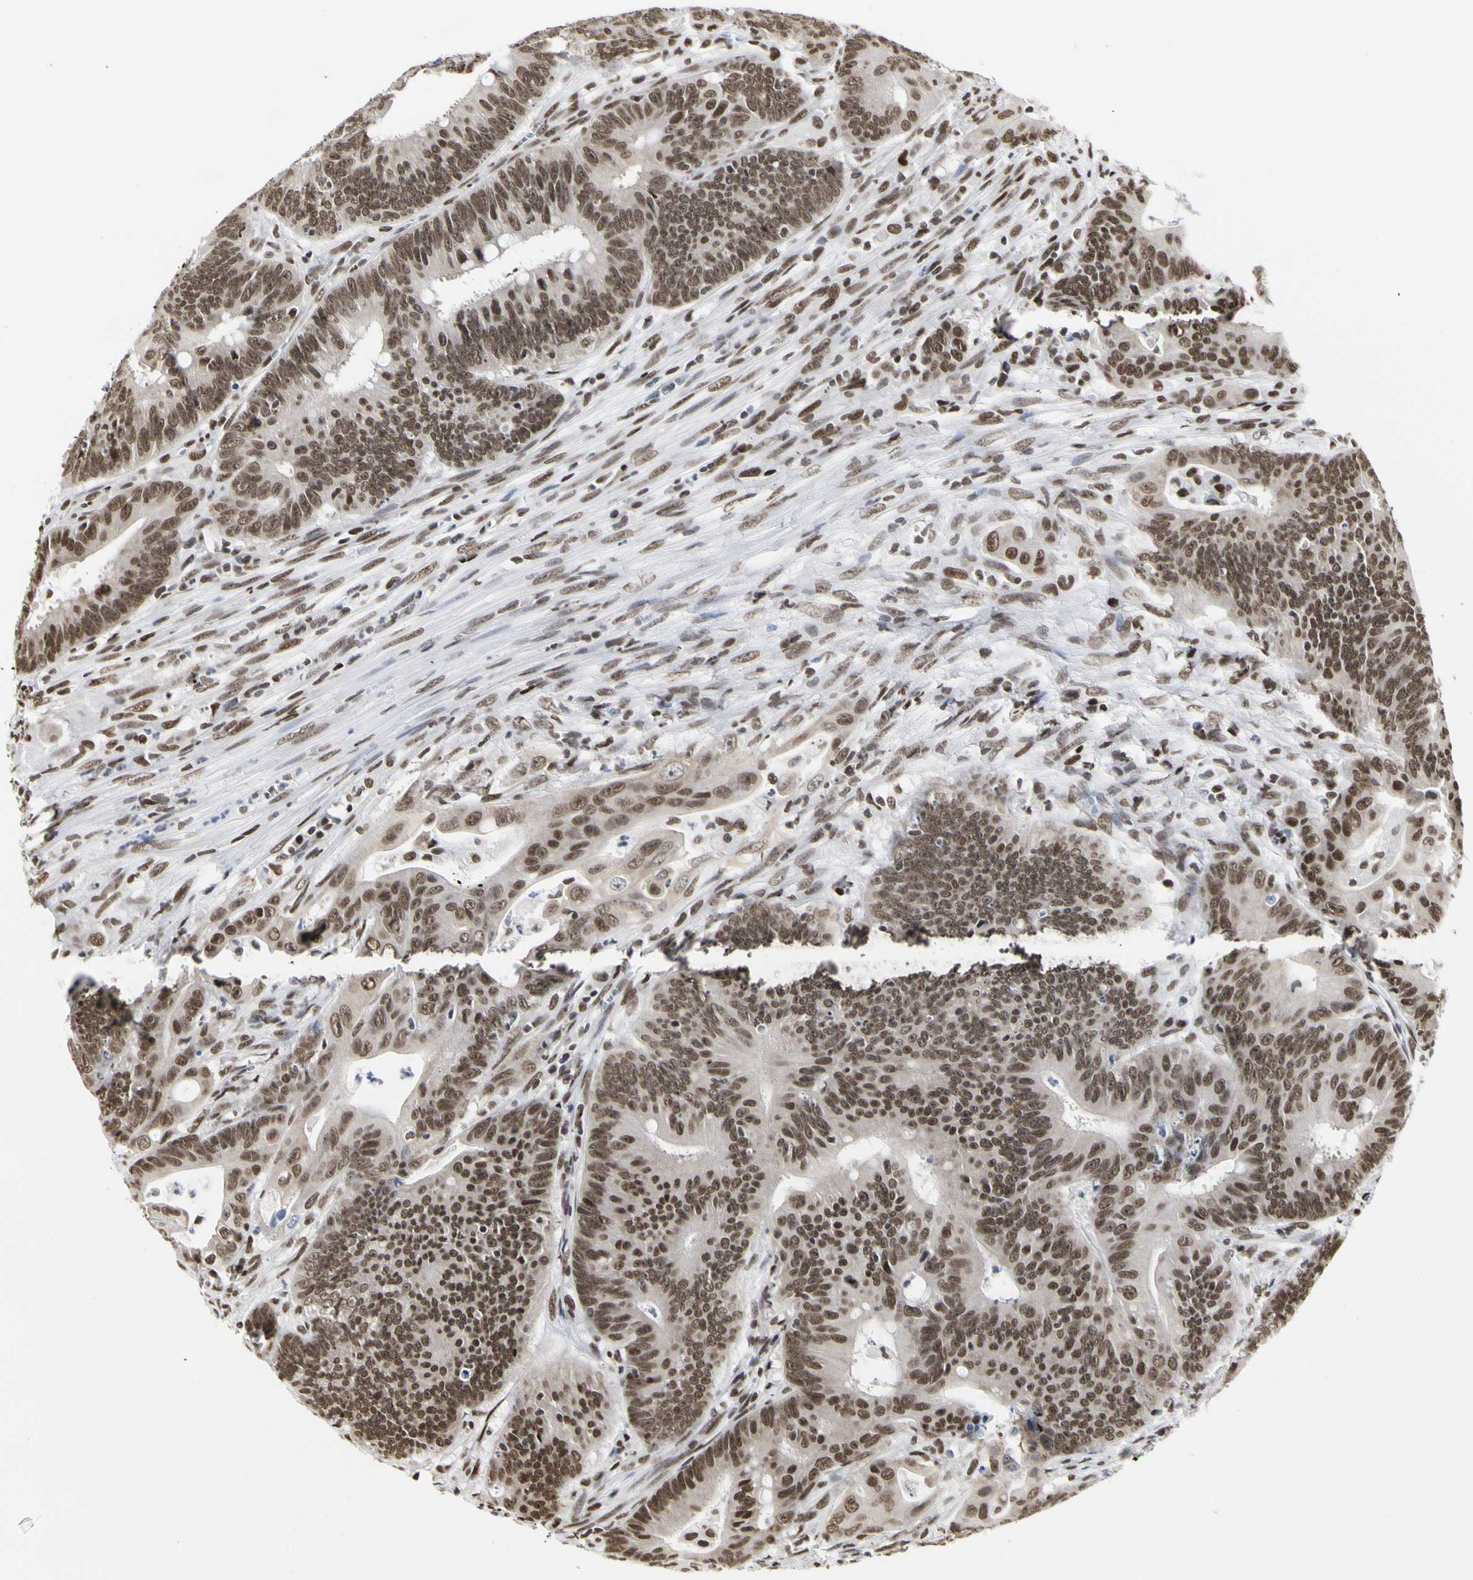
{"staining": {"intensity": "strong", "quantity": ">75%", "location": "nuclear"}, "tissue": "colorectal cancer", "cell_type": "Tumor cells", "image_type": "cancer", "snomed": [{"axis": "morphology", "description": "Adenocarcinoma, NOS"}, {"axis": "topography", "description": "Colon"}], "caption": "Immunohistochemical staining of human colorectal adenocarcinoma exhibits high levels of strong nuclear protein positivity in approximately >75% of tumor cells.", "gene": "PRMT3", "patient": {"sex": "male", "age": 45}}